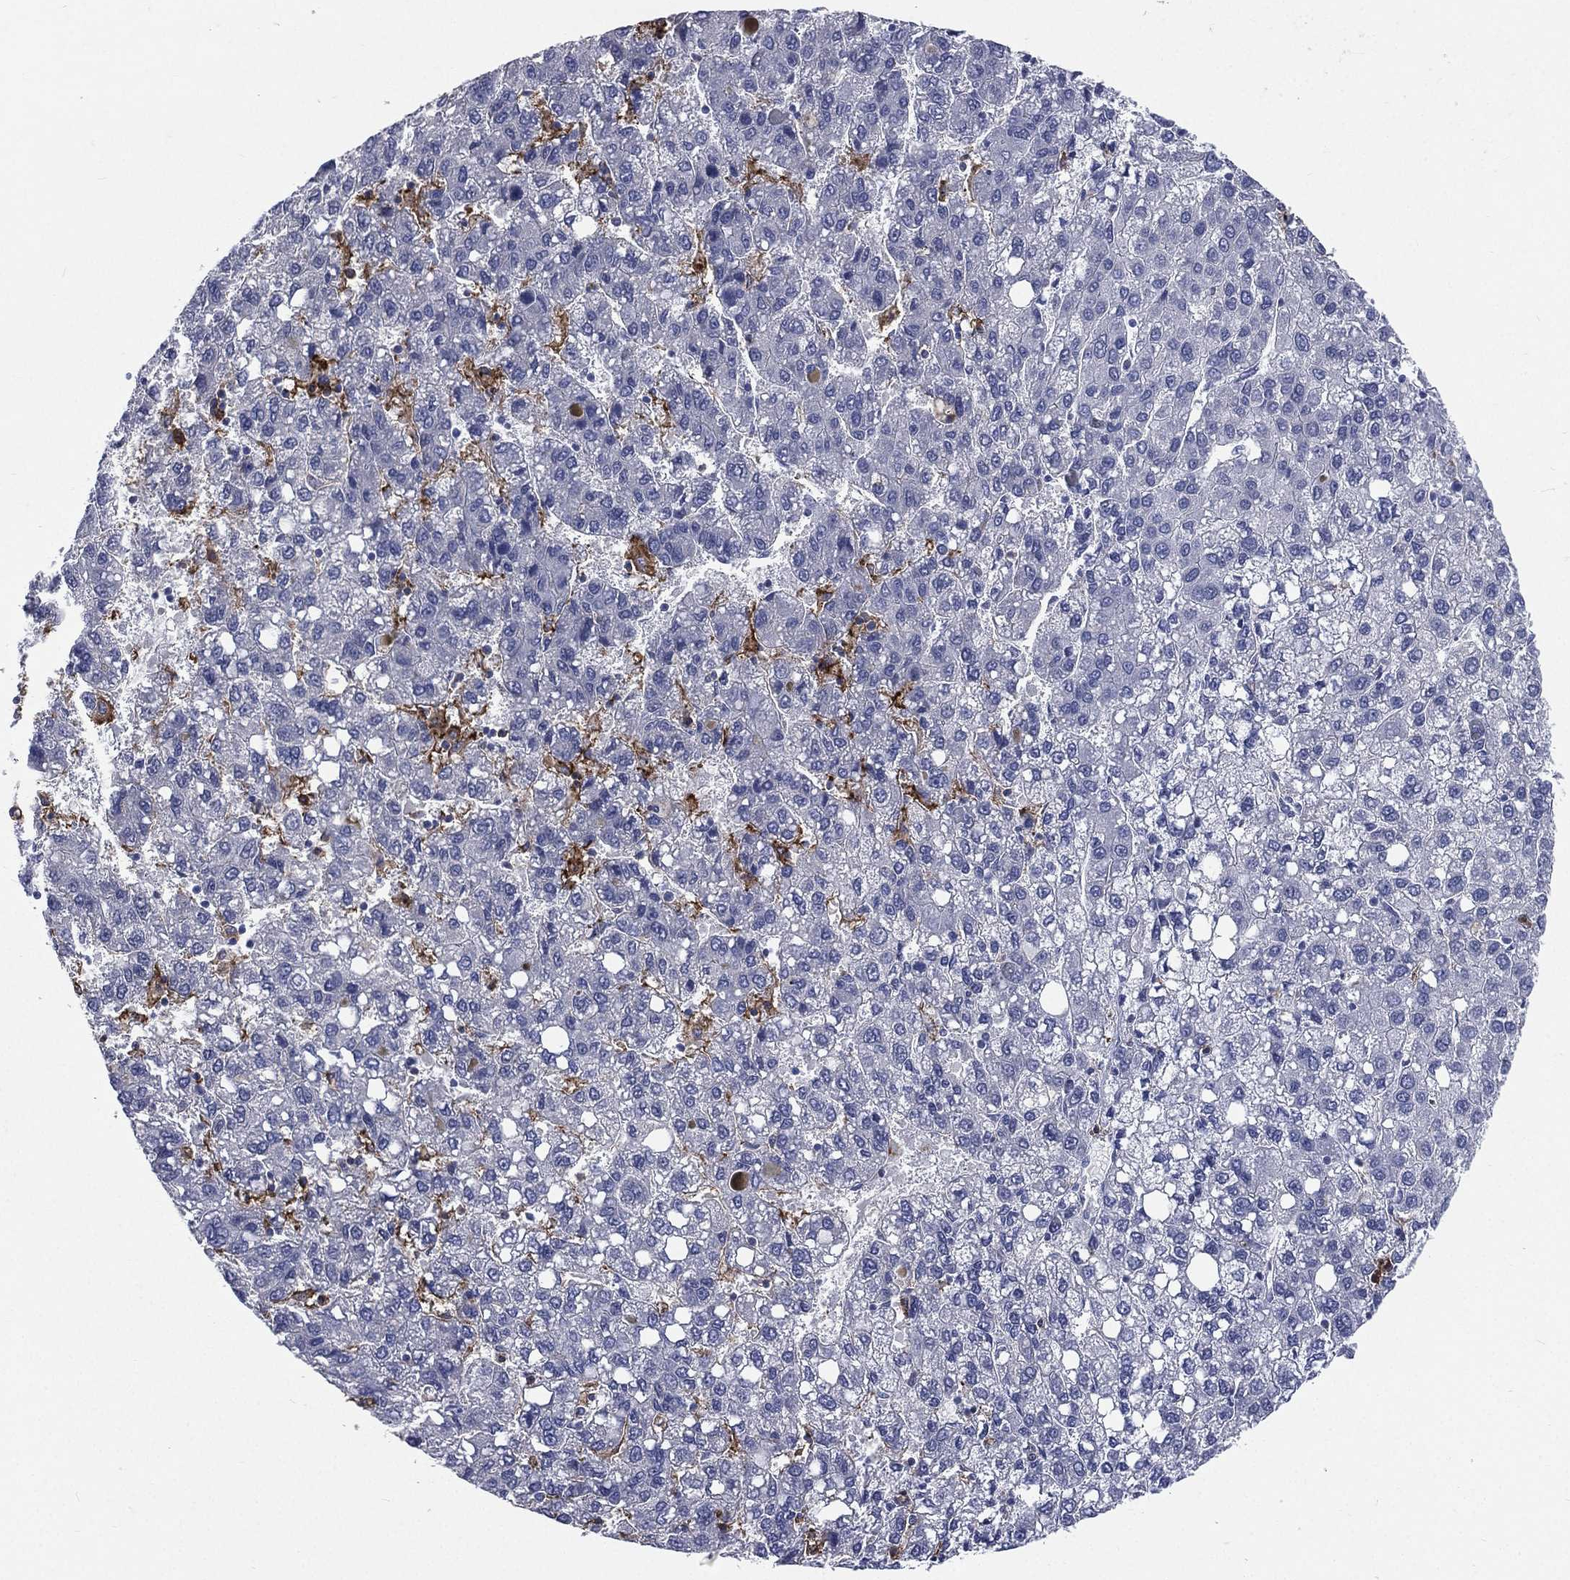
{"staining": {"intensity": "negative", "quantity": "none", "location": "none"}, "tissue": "liver cancer", "cell_type": "Tumor cells", "image_type": "cancer", "snomed": [{"axis": "morphology", "description": "Carcinoma, Hepatocellular, NOS"}, {"axis": "topography", "description": "Liver"}], "caption": "DAB immunohistochemical staining of hepatocellular carcinoma (liver) reveals no significant positivity in tumor cells.", "gene": "BASP1", "patient": {"sex": "female", "age": 82}}